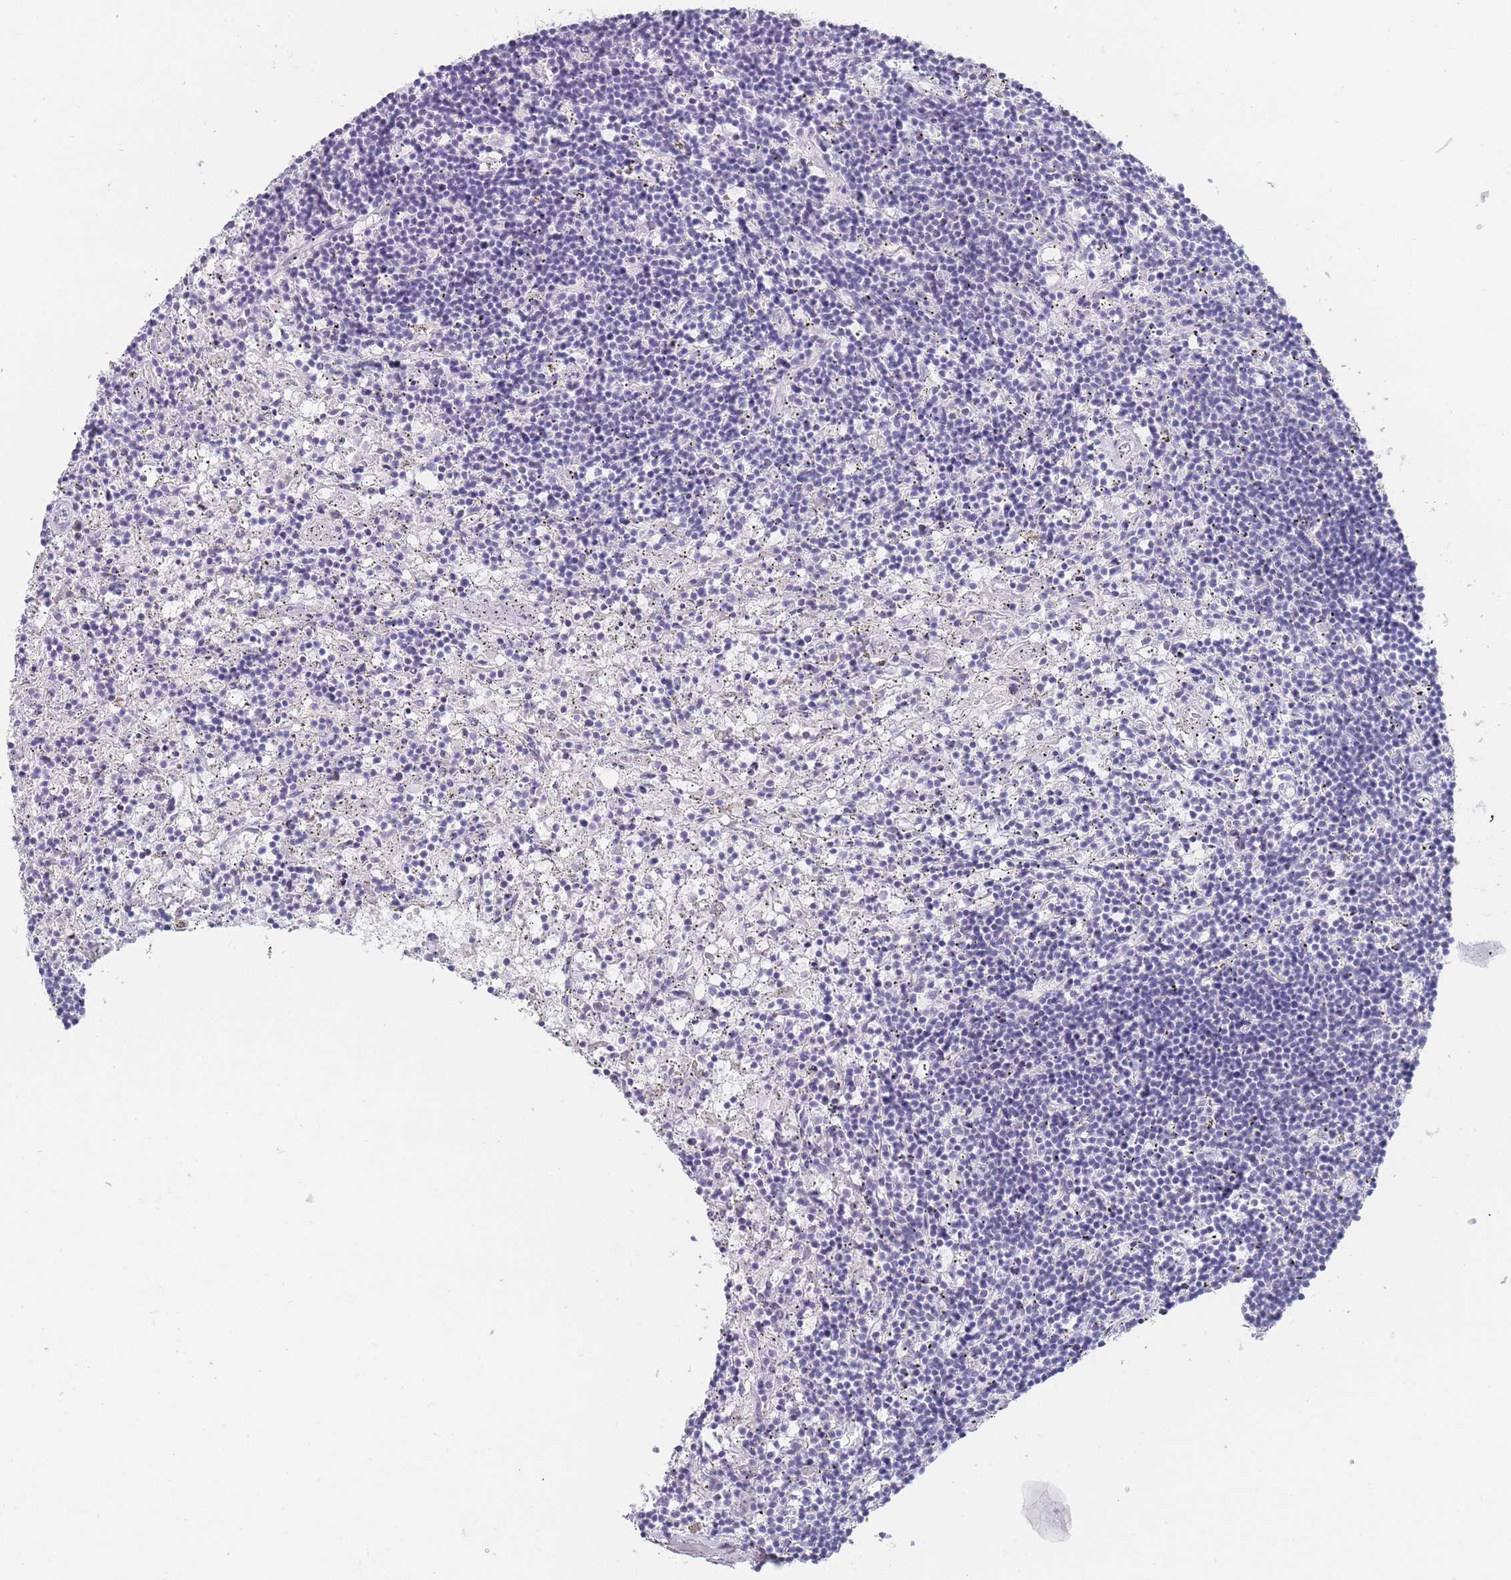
{"staining": {"intensity": "negative", "quantity": "none", "location": "none"}, "tissue": "lymphoma", "cell_type": "Tumor cells", "image_type": "cancer", "snomed": [{"axis": "morphology", "description": "Malignant lymphoma, non-Hodgkin's type, Low grade"}, {"axis": "topography", "description": "Spleen"}], "caption": "Tumor cells are negative for brown protein staining in low-grade malignant lymphoma, non-Hodgkin's type.", "gene": "MRPS14", "patient": {"sex": "male", "age": 76}}